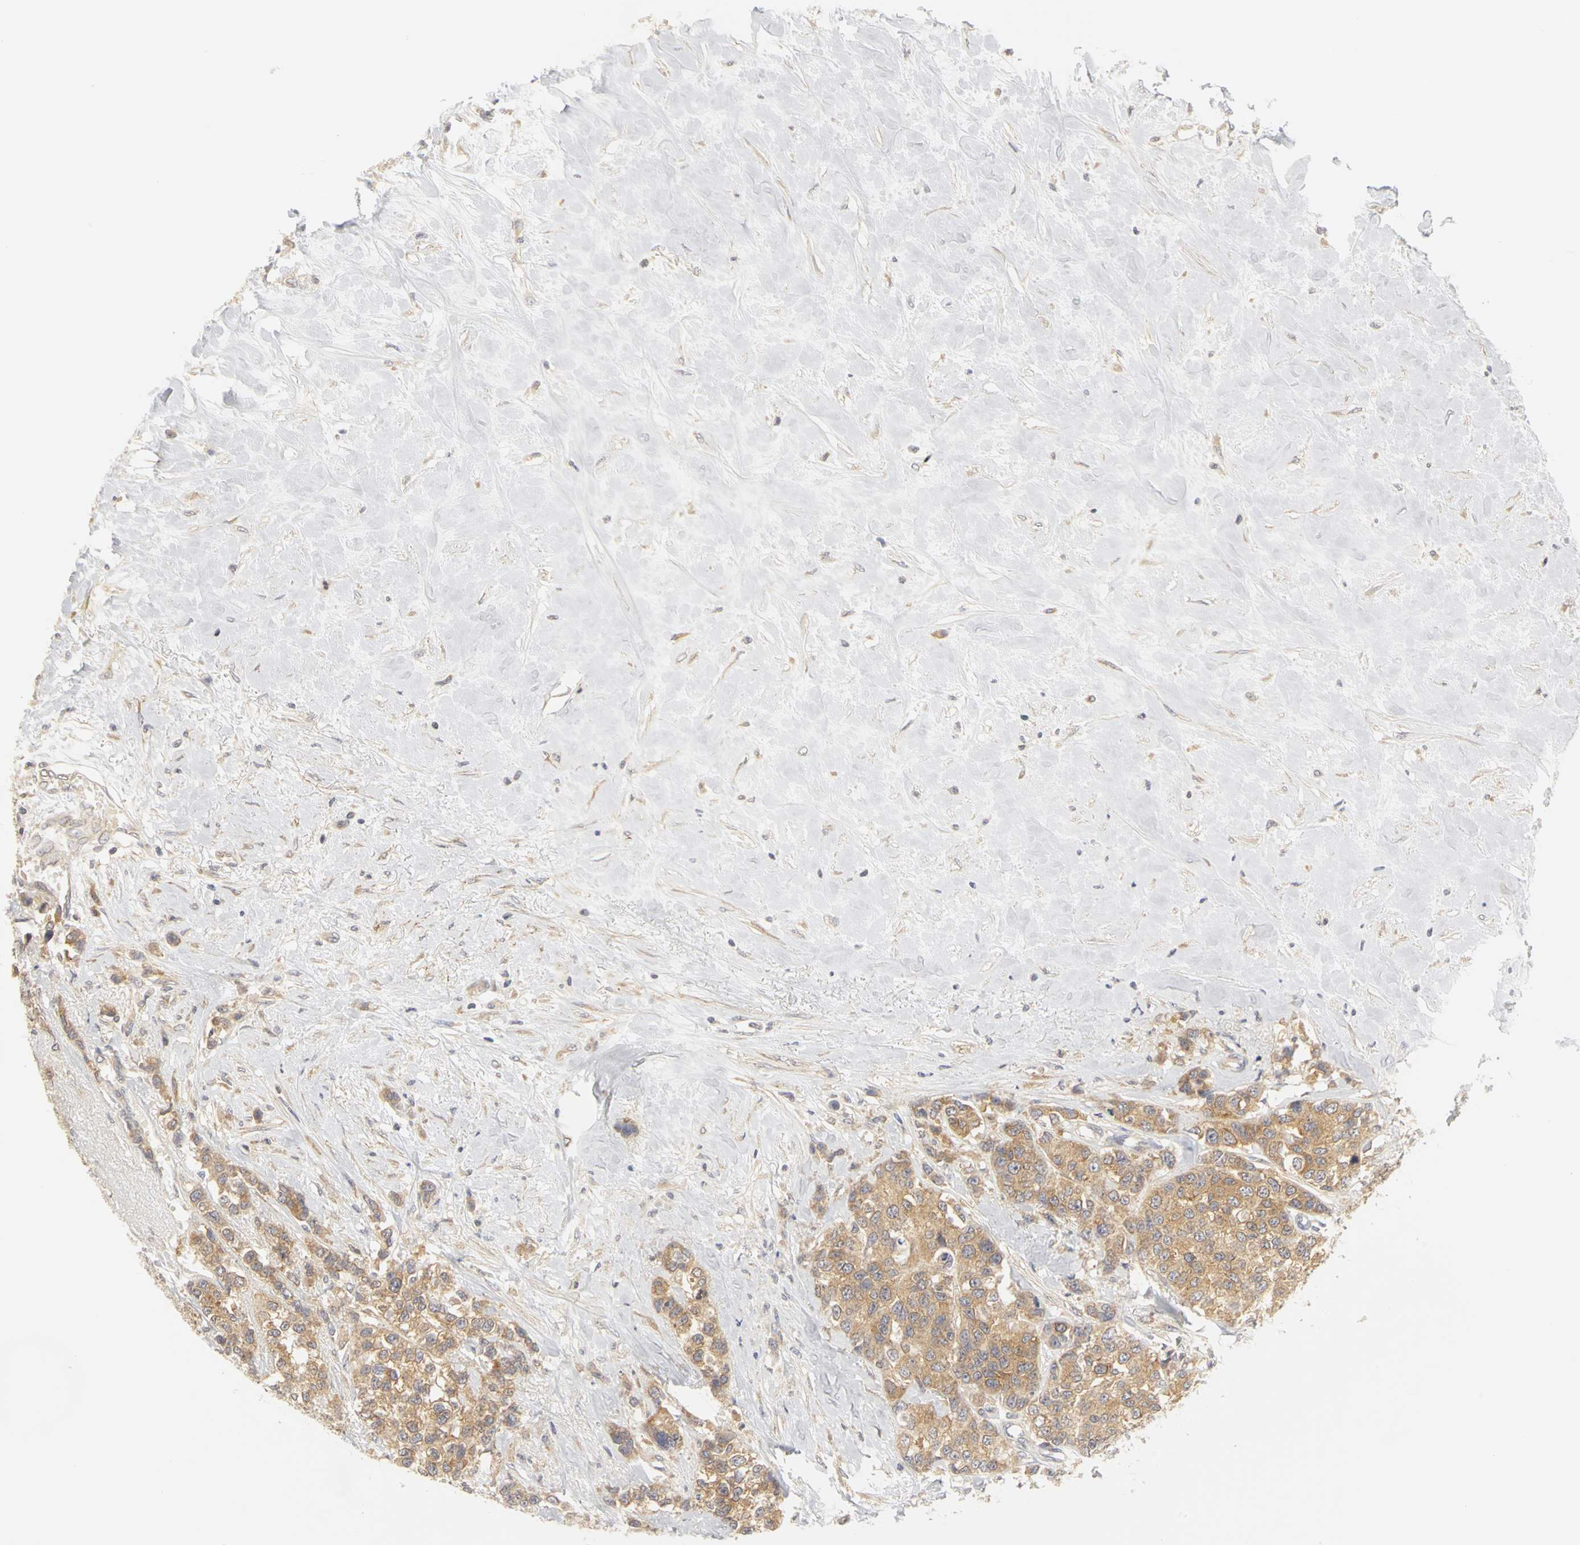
{"staining": {"intensity": "moderate", "quantity": ">75%", "location": "cytoplasmic/membranous"}, "tissue": "breast cancer", "cell_type": "Tumor cells", "image_type": "cancer", "snomed": [{"axis": "morphology", "description": "Duct carcinoma"}, {"axis": "topography", "description": "Breast"}], "caption": "Moderate cytoplasmic/membranous protein staining is appreciated in about >75% of tumor cells in breast cancer.", "gene": "IRAK1", "patient": {"sex": "female", "age": 51}}